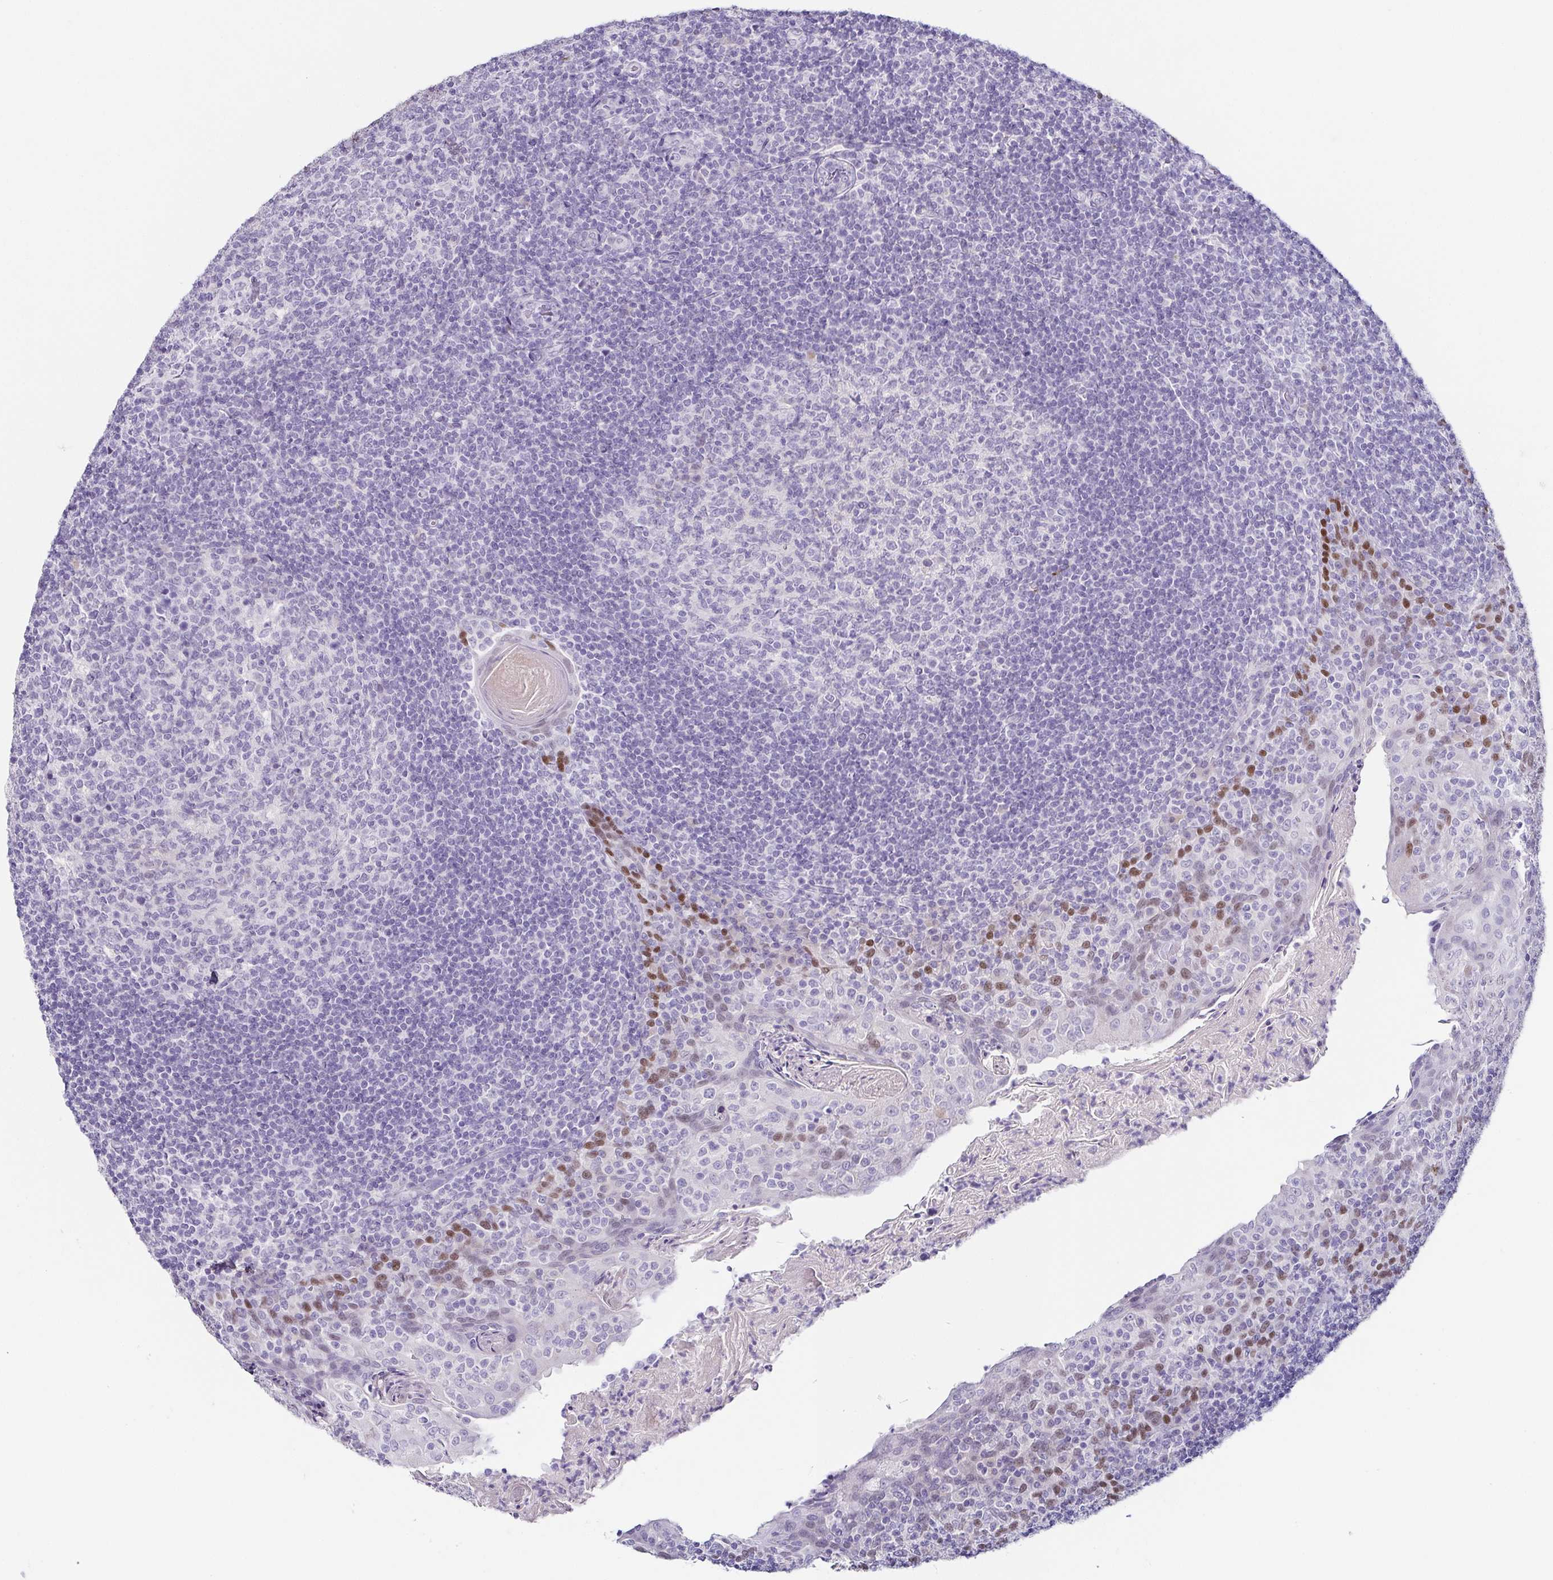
{"staining": {"intensity": "negative", "quantity": "none", "location": "none"}, "tissue": "tonsil", "cell_type": "Germinal center cells", "image_type": "normal", "snomed": [{"axis": "morphology", "description": "Normal tissue, NOS"}, {"axis": "topography", "description": "Tonsil"}], "caption": "Protein analysis of unremarkable tonsil demonstrates no significant staining in germinal center cells.", "gene": "TP73", "patient": {"sex": "female", "age": 10}}